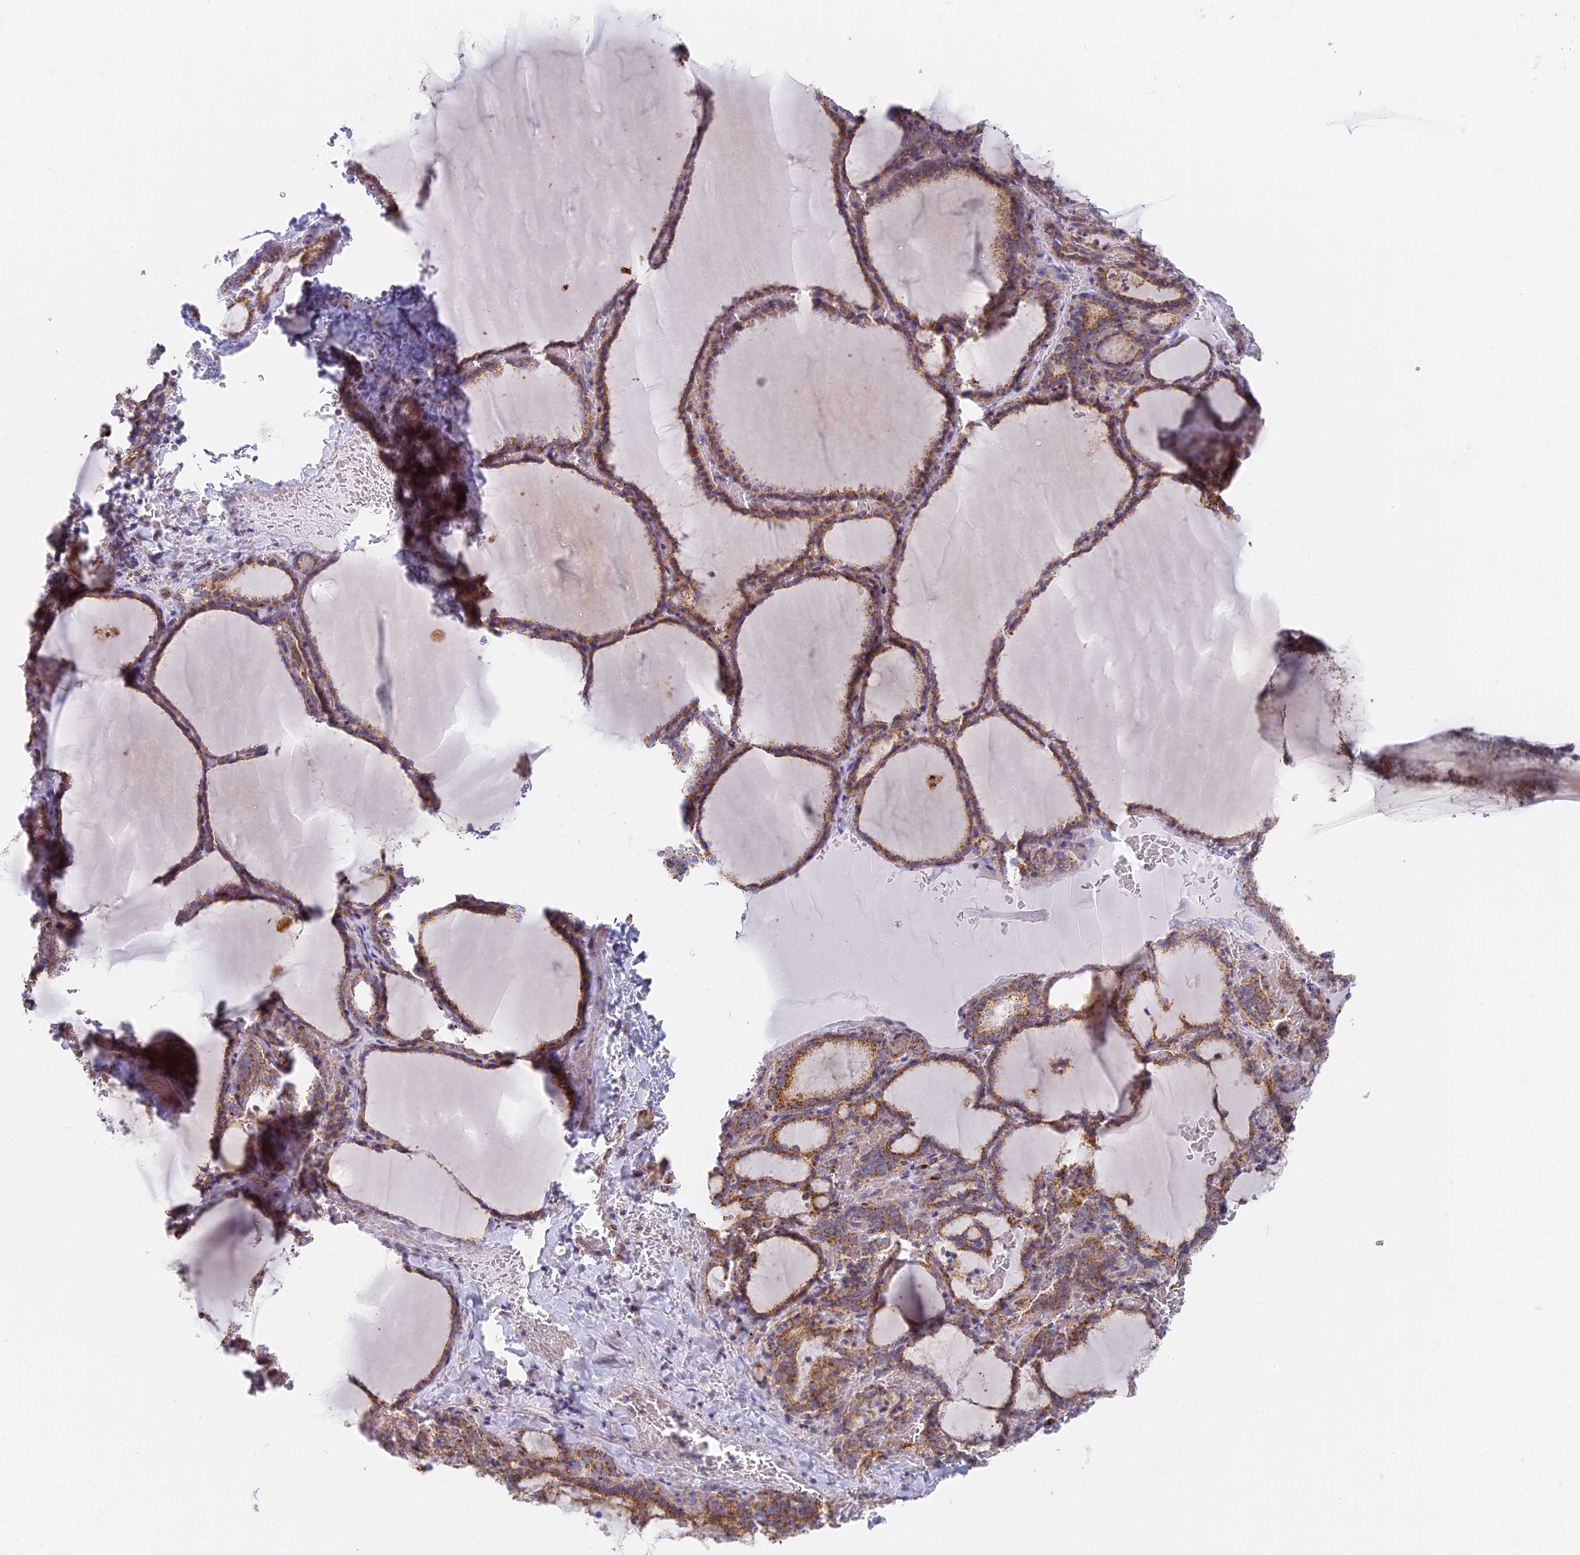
{"staining": {"intensity": "moderate", "quantity": ">75%", "location": "cytoplasmic/membranous"}, "tissue": "thyroid gland", "cell_type": "Glandular cells", "image_type": "normal", "snomed": [{"axis": "morphology", "description": "Normal tissue, NOS"}, {"axis": "topography", "description": "Thyroid gland"}], "caption": "Immunohistochemistry staining of benign thyroid gland, which displays medium levels of moderate cytoplasmic/membranous expression in approximately >75% of glandular cells indicating moderate cytoplasmic/membranous protein positivity. The staining was performed using DAB (brown) for protein detection and nuclei were counterstained in hematoxylin (blue).", "gene": "DDA1", "patient": {"sex": "female", "age": 39}}